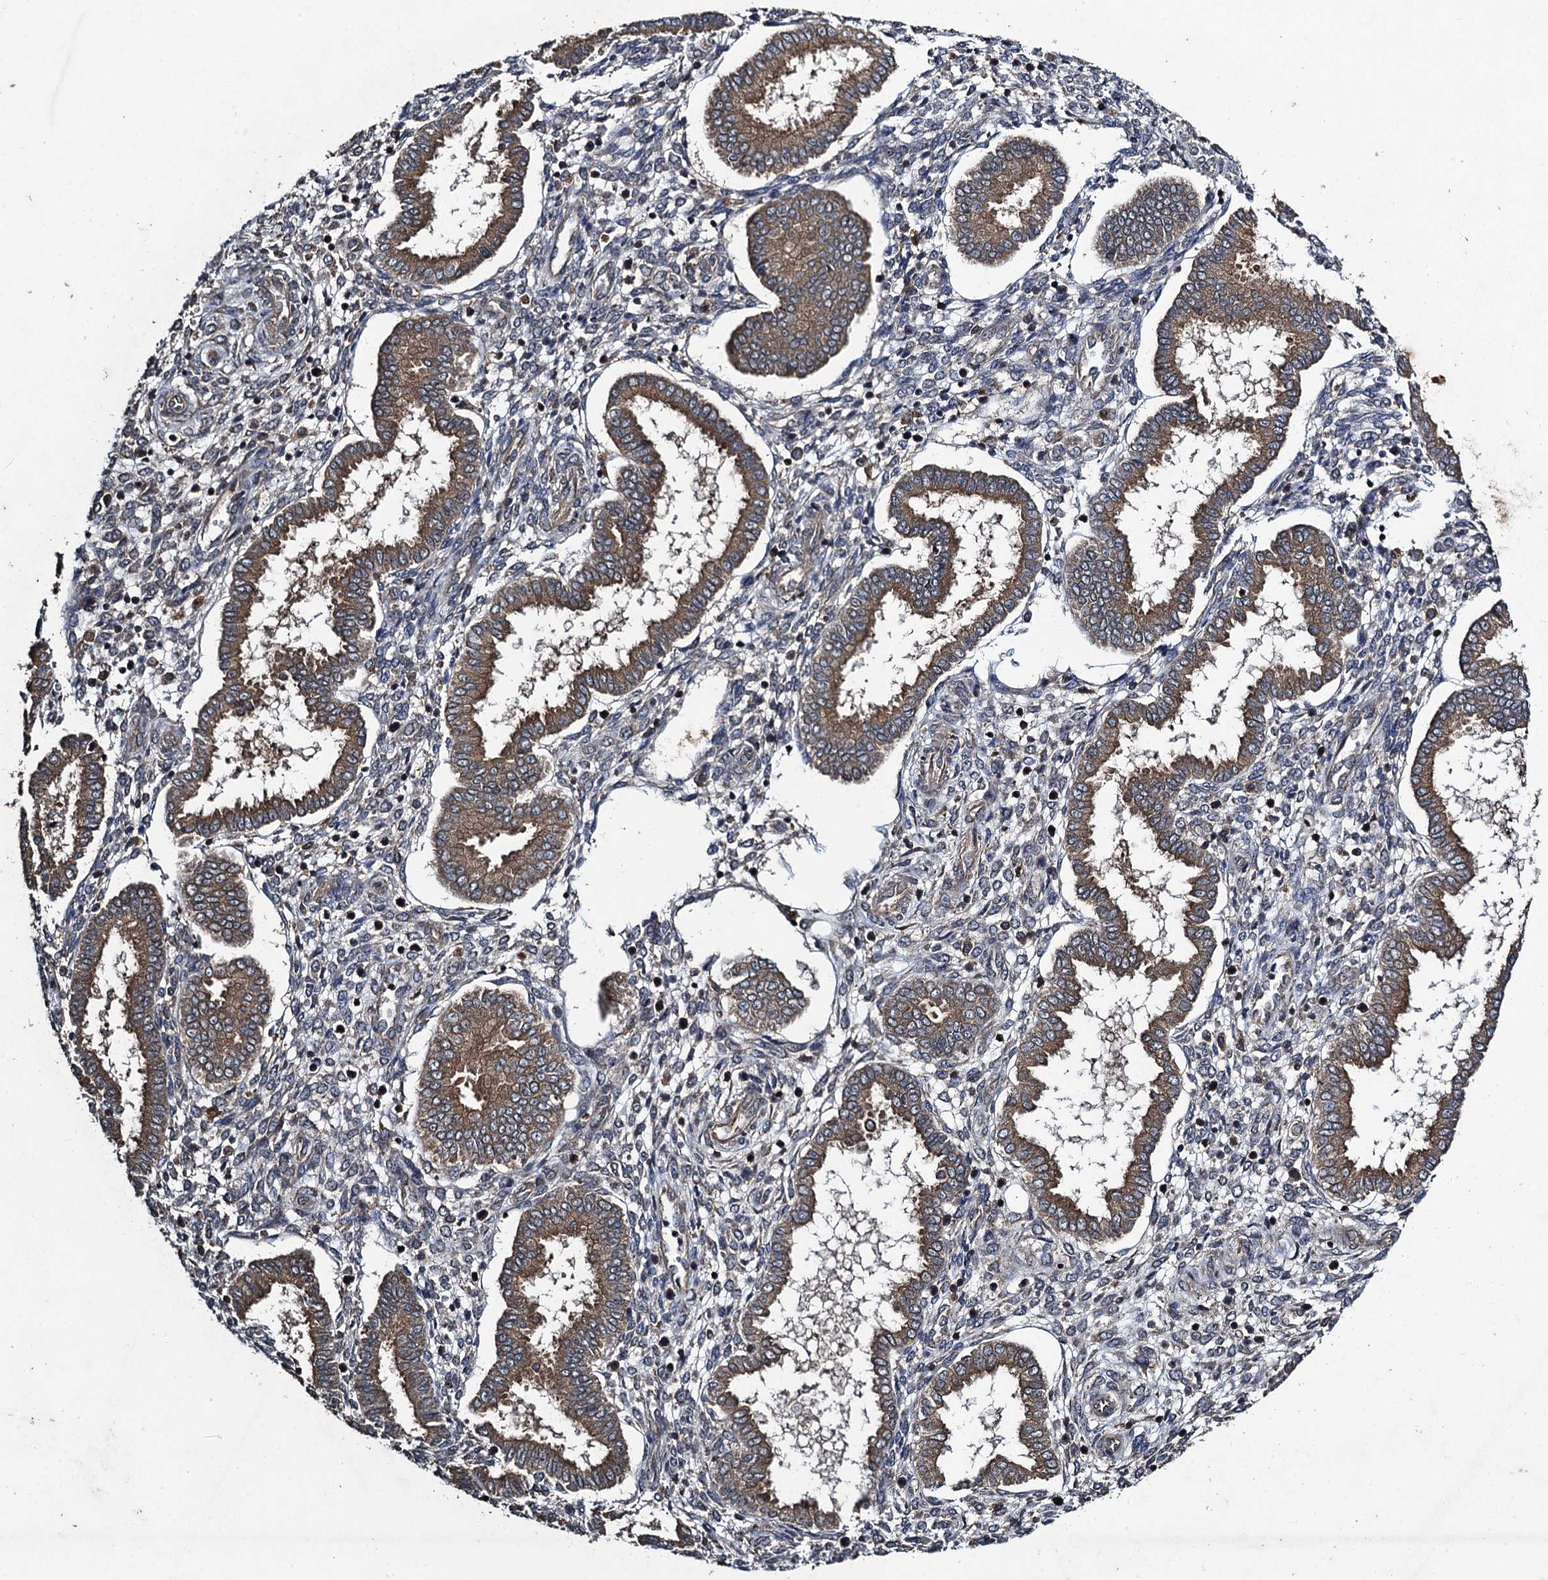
{"staining": {"intensity": "moderate", "quantity": "<25%", "location": "cytoplasmic/membranous"}, "tissue": "endometrium", "cell_type": "Cells in endometrial stroma", "image_type": "normal", "snomed": [{"axis": "morphology", "description": "Normal tissue, NOS"}, {"axis": "topography", "description": "Endometrium"}], "caption": "Brown immunohistochemical staining in benign human endometrium reveals moderate cytoplasmic/membranous staining in approximately <25% of cells in endometrial stroma.", "gene": "CNTN5", "patient": {"sex": "female", "age": 24}}